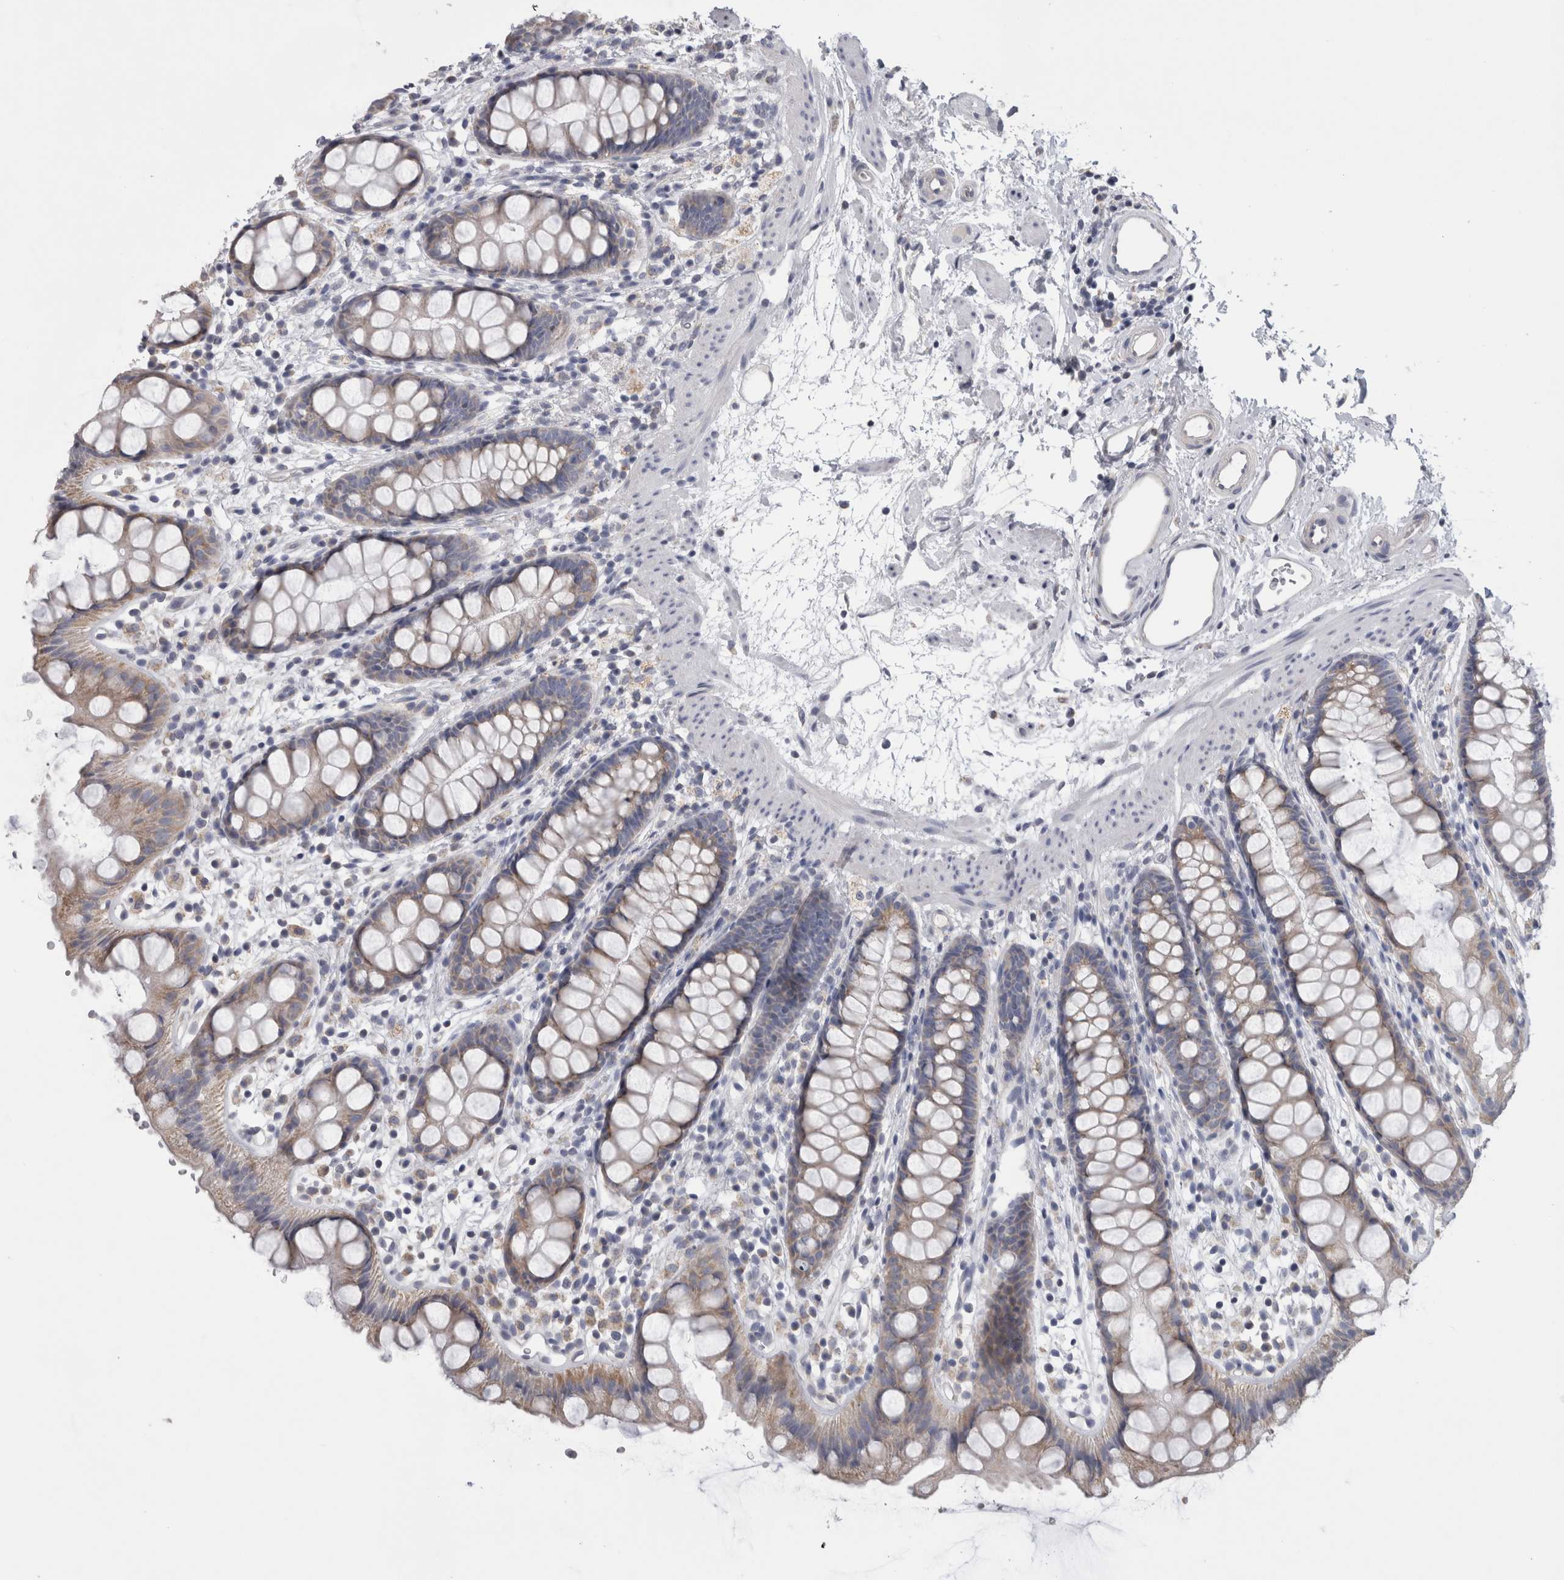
{"staining": {"intensity": "weak", "quantity": "25%-75%", "location": "cytoplasmic/membranous"}, "tissue": "rectum", "cell_type": "Glandular cells", "image_type": "normal", "snomed": [{"axis": "morphology", "description": "Normal tissue, NOS"}, {"axis": "topography", "description": "Rectum"}], "caption": "Protein staining of unremarkable rectum reveals weak cytoplasmic/membranous expression in about 25%-75% of glandular cells.", "gene": "DHRS4", "patient": {"sex": "female", "age": 65}}